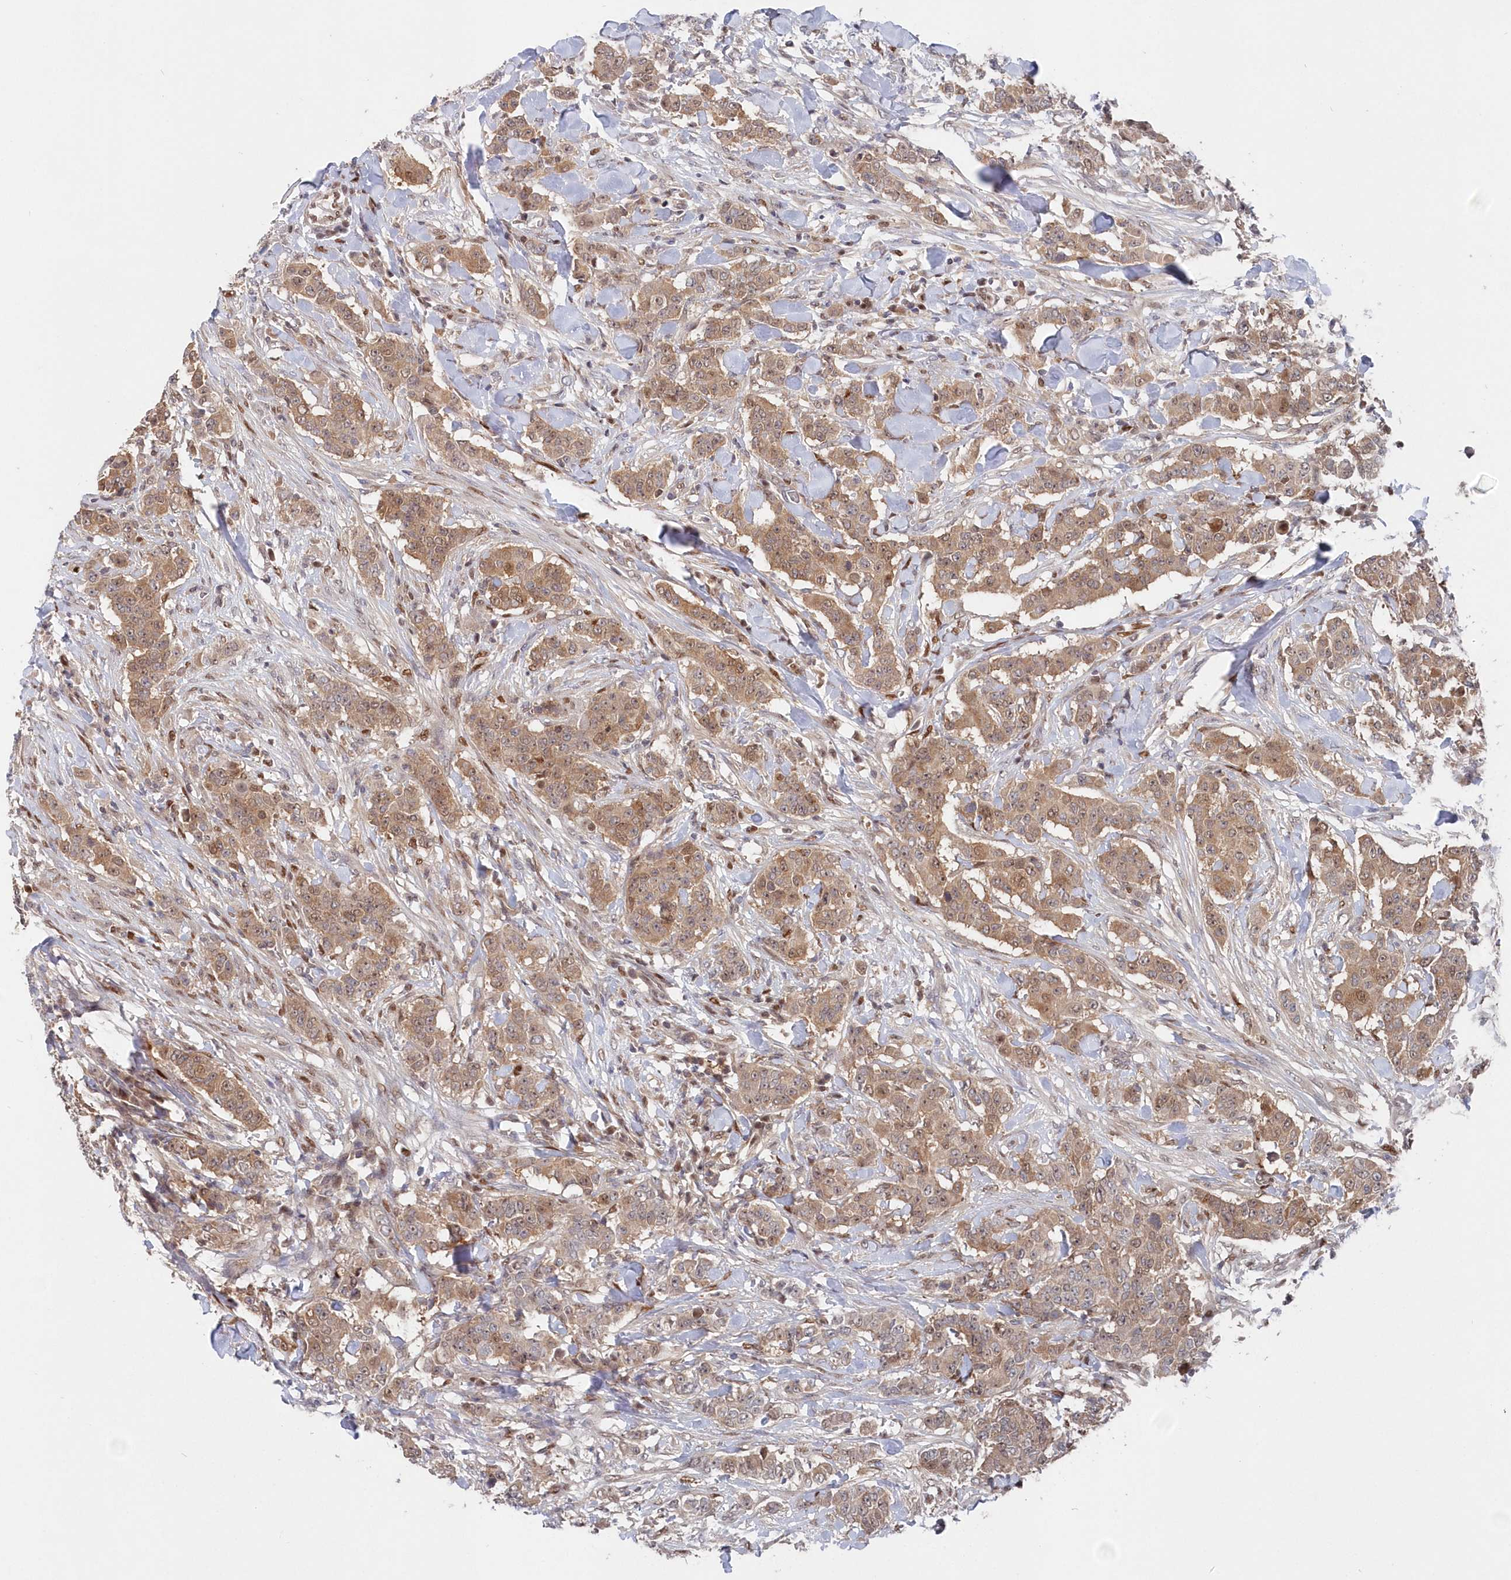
{"staining": {"intensity": "moderate", "quantity": ">75%", "location": "cytoplasmic/membranous,nuclear"}, "tissue": "breast cancer", "cell_type": "Tumor cells", "image_type": "cancer", "snomed": [{"axis": "morphology", "description": "Duct carcinoma"}, {"axis": "topography", "description": "Breast"}], "caption": "DAB (3,3'-diaminobenzidine) immunohistochemical staining of human breast cancer (infiltrating ductal carcinoma) displays moderate cytoplasmic/membranous and nuclear protein positivity in about >75% of tumor cells.", "gene": "ABHD14B", "patient": {"sex": "female", "age": 40}}